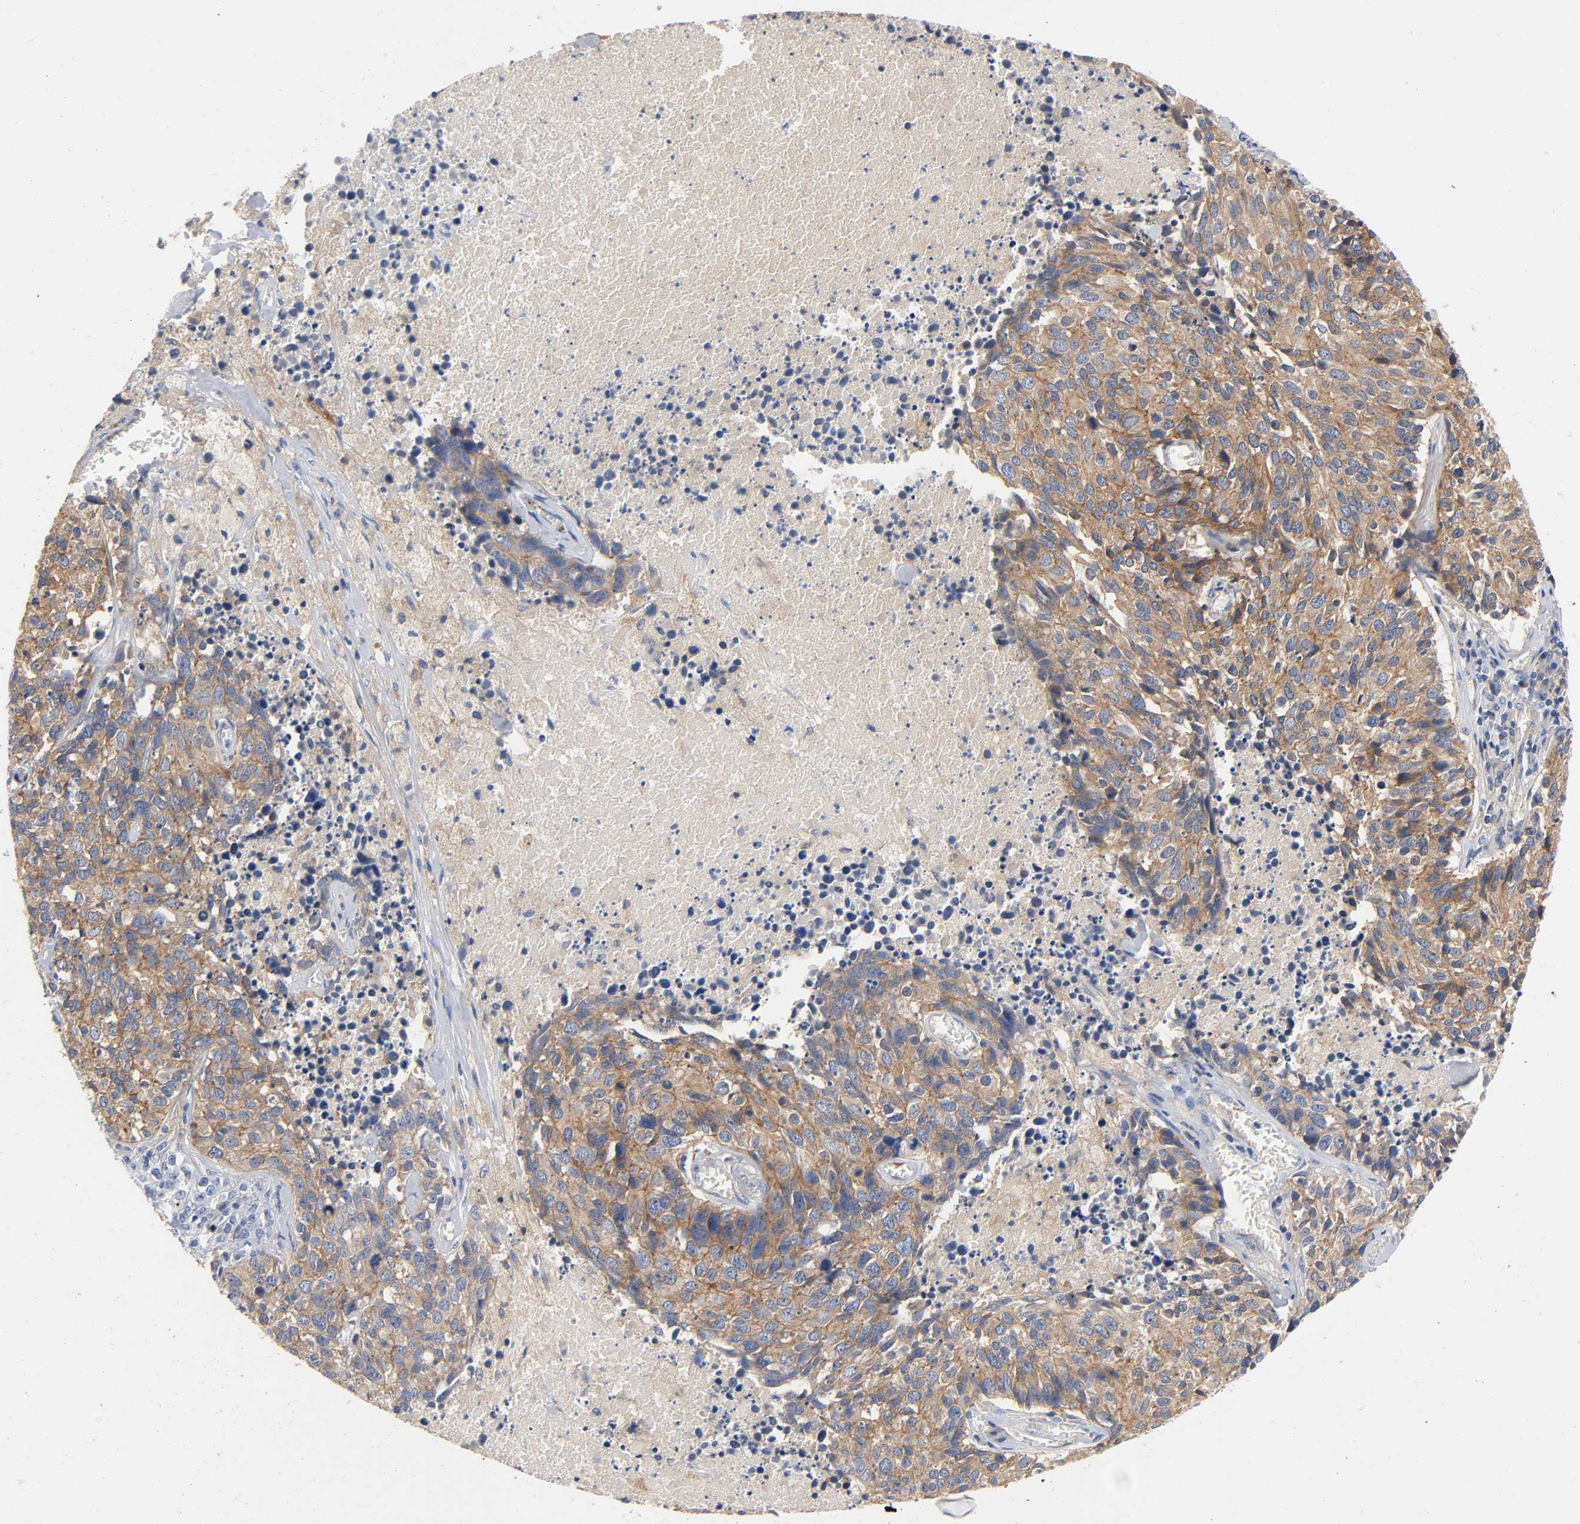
{"staining": {"intensity": "moderate", "quantity": ">75%", "location": "cytoplasmic/membranous"}, "tissue": "lung cancer", "cell_type": "Tumor cells", "image_type": "cancer", "snomed": [{"axis": "morphology", "description": "Neoplasm, malignant, NOS"}, {"axis": "topography", "description": "Lung"}], "caption": "Protein staining exhibits moderate cytoplasmic/membranous positivity in approximately >75% of tumor cells in neoplasm (malignant) (lung).", "gene": "SRC", "patient": {"sex": "female", "age": 76}}